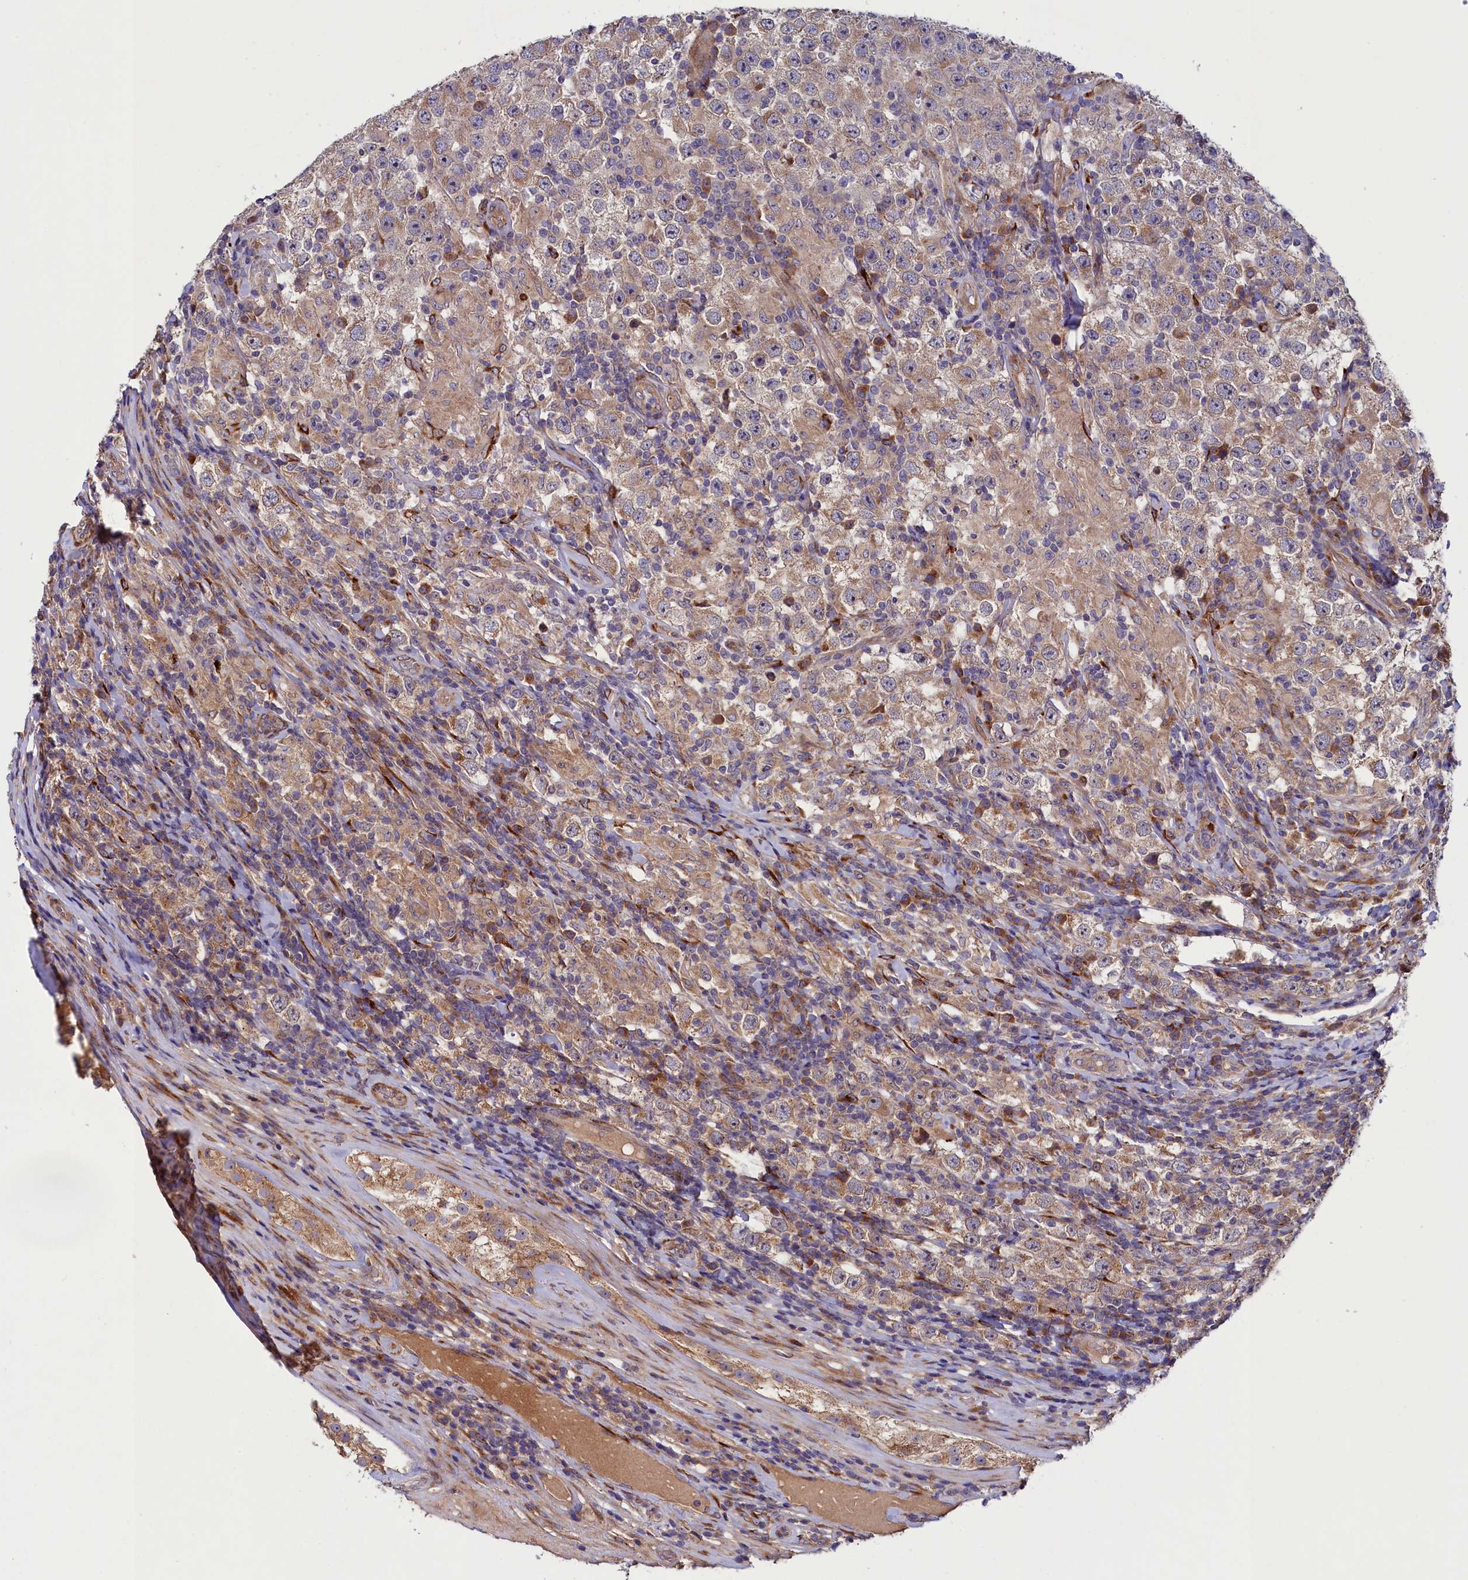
{"staining": {"intensity": "weak", "quantity": ">75%", "location": "cytoplasmic/membranous"}, "tissue": "testis cancer", "cell_type": "Tumor cells", "image_type": "cancer", "snomed": [{"axis": "morphology", "description": "Normal tissue, NOS"}, {"axis": "morphology", "description": "Urothelial carcinoma, High grade"}, {"axis": "morphology", "description": "Seminoma, NOS"}, {"axis": "morphology", "description": "Carcinoma, Embryonal, NOS"}, {"axis": "topography", "description": "Urinary bladder"}, {"axis": "topography", "description": "Testis"}], "caption": "The immunohistochemical stain shows weak cytoplasmic/membranous positivity in tumor cells of testis cancer (embryonal carcinoma) tissue.", "gene": "ARRDC4", "patient": {"sex": "male", "age": 41}}